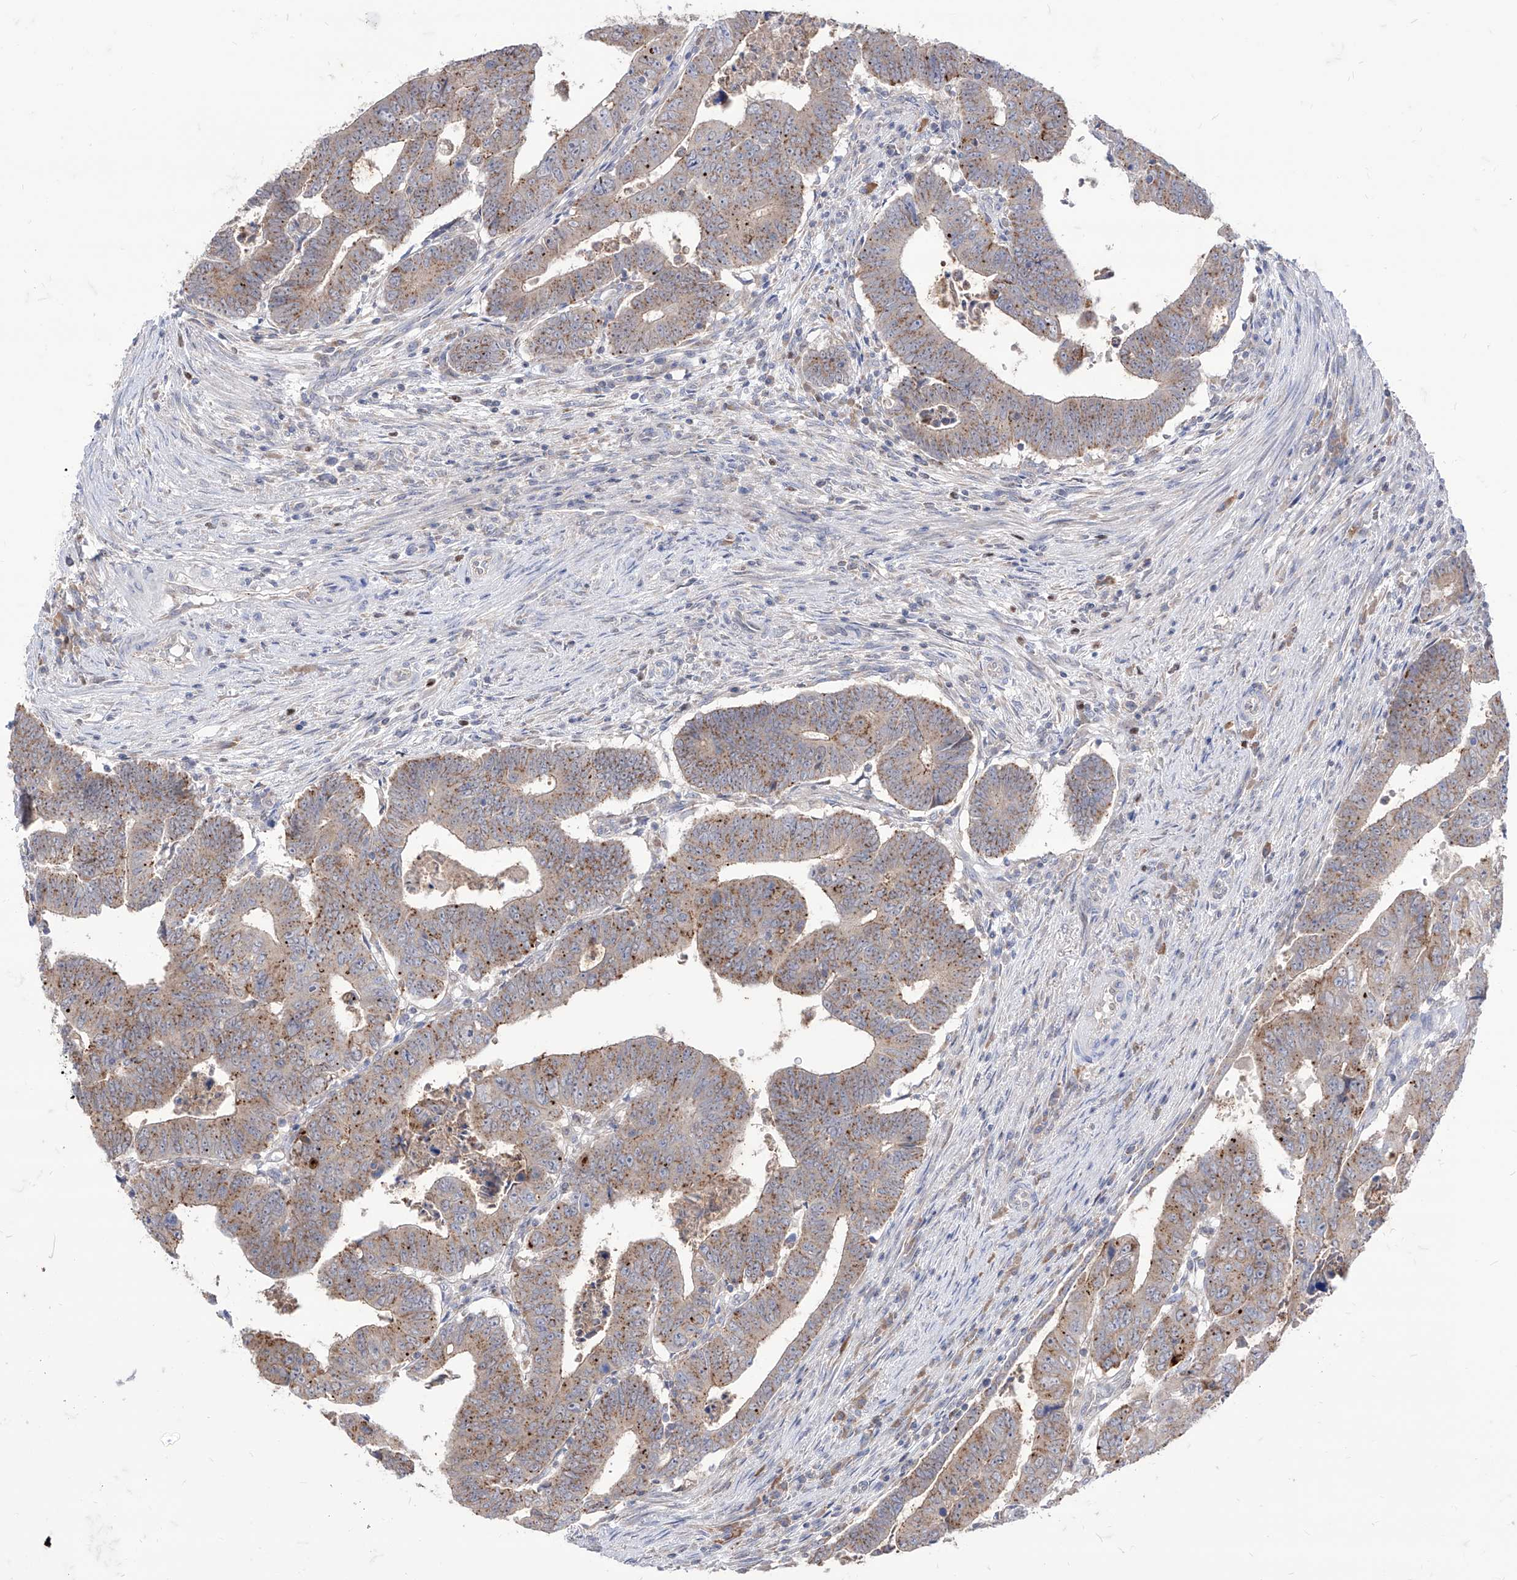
{"staining": {"intensity": "moderate", "quantity": ">75%", "location": "cytoplasmic/membranous"}, "tissue": "colorectal cancer", "cell_type": "Tumor cells", "image_type": "cancer", "snomed": [{"axis": "morphology", "description": "Normal tissue, NOS"}, {"axis": "morphology", "description": "Adenocarcinoma, NOS"}, {"axis": "topography", "description": "Rectum"}], "caption": "Approximately >75% of tumor cells in adenocarcinoma (colorectal) reveal moderate cytoplasmic/membranous protein staining as visualized by brown immunohistochemical staining.", "gene": "BROX", "patient": {"sex": "female", "age": 65}}